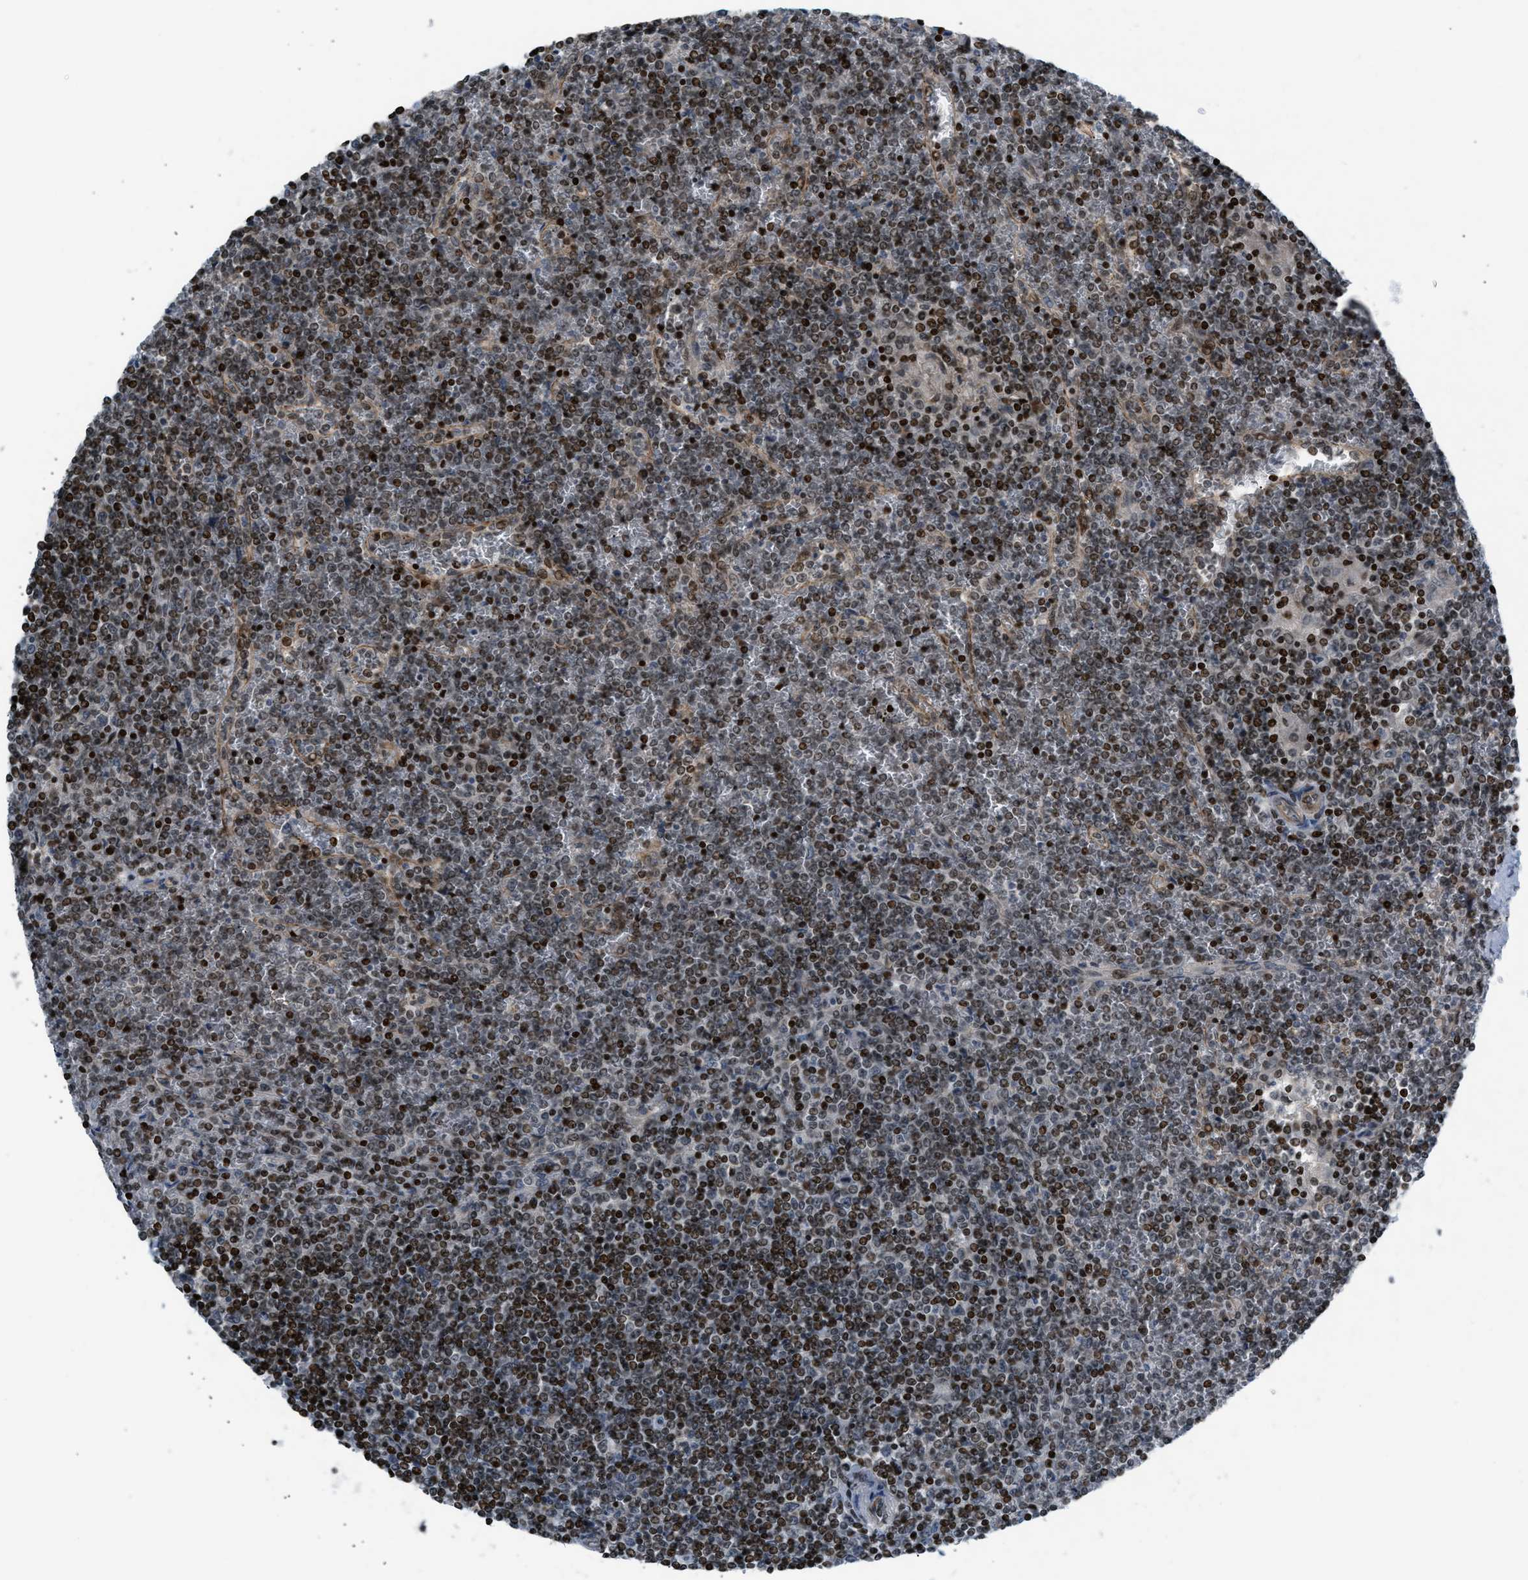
{"staining": {"intensity": "moderate", "quantity": "25%-75%", "location": "nuclear"}, "tissue": "lymphoma", "cell_type": "Tumor cells", "image_type": "cancer", "snomed": [{"axis": "morphology", "description": "Malignant lymphoma, non-Hodgkin's type, Low grade"}, {"axis": "topography", "description": "Spleen"}], "caption": "Immunohistochemistry histopathology image of neoplastic tissue: lymphoma stained using immunohistochemistry (IHC) shows medium levels of moderate protein expression localized specifically in the nuclear of tumor cells, appearing as a nuclear brown color.", "gene": "ZNF276", "patient": {"sex": "female", "age": 19}}